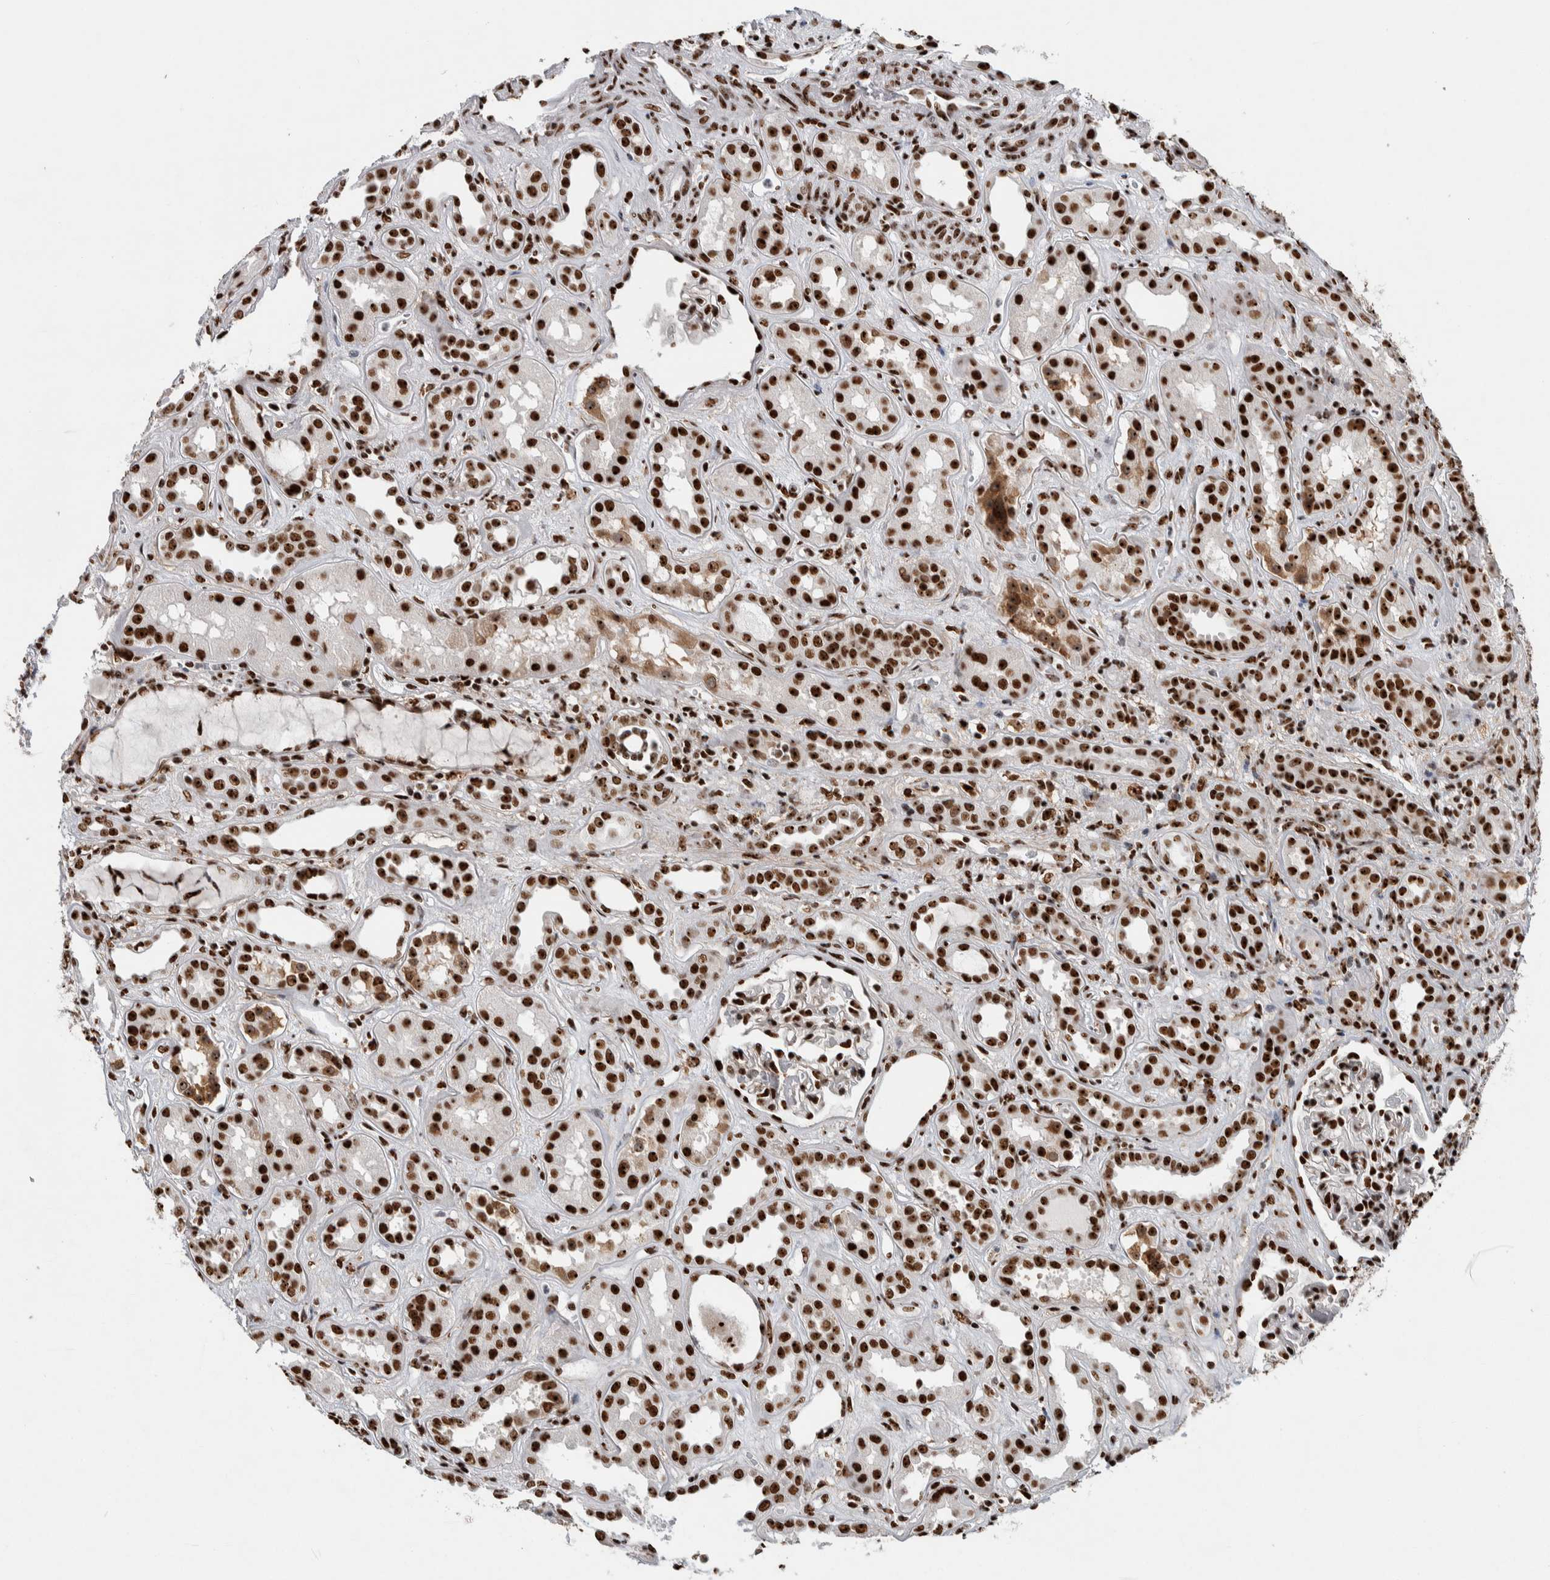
{"staining": {"intensity": "strong", "quantity": ">75%", "location": "nuclear"}, "tissue": "kidney", "cell_type": "Cells in glomeruli", "image_type": "normal", "snomed": [{"axis": "morphology", "description": "Normal tissue, NOS"}, {"axis": "topography", "description": "Kidney"}], "caption": "Immunohistochemical staining of benign kidney shows high levels of strong nuclear positivity in about >75% of cells in glomeruli.", "gene": "NCL", "patient": {"sex": "male", "age": 59}}